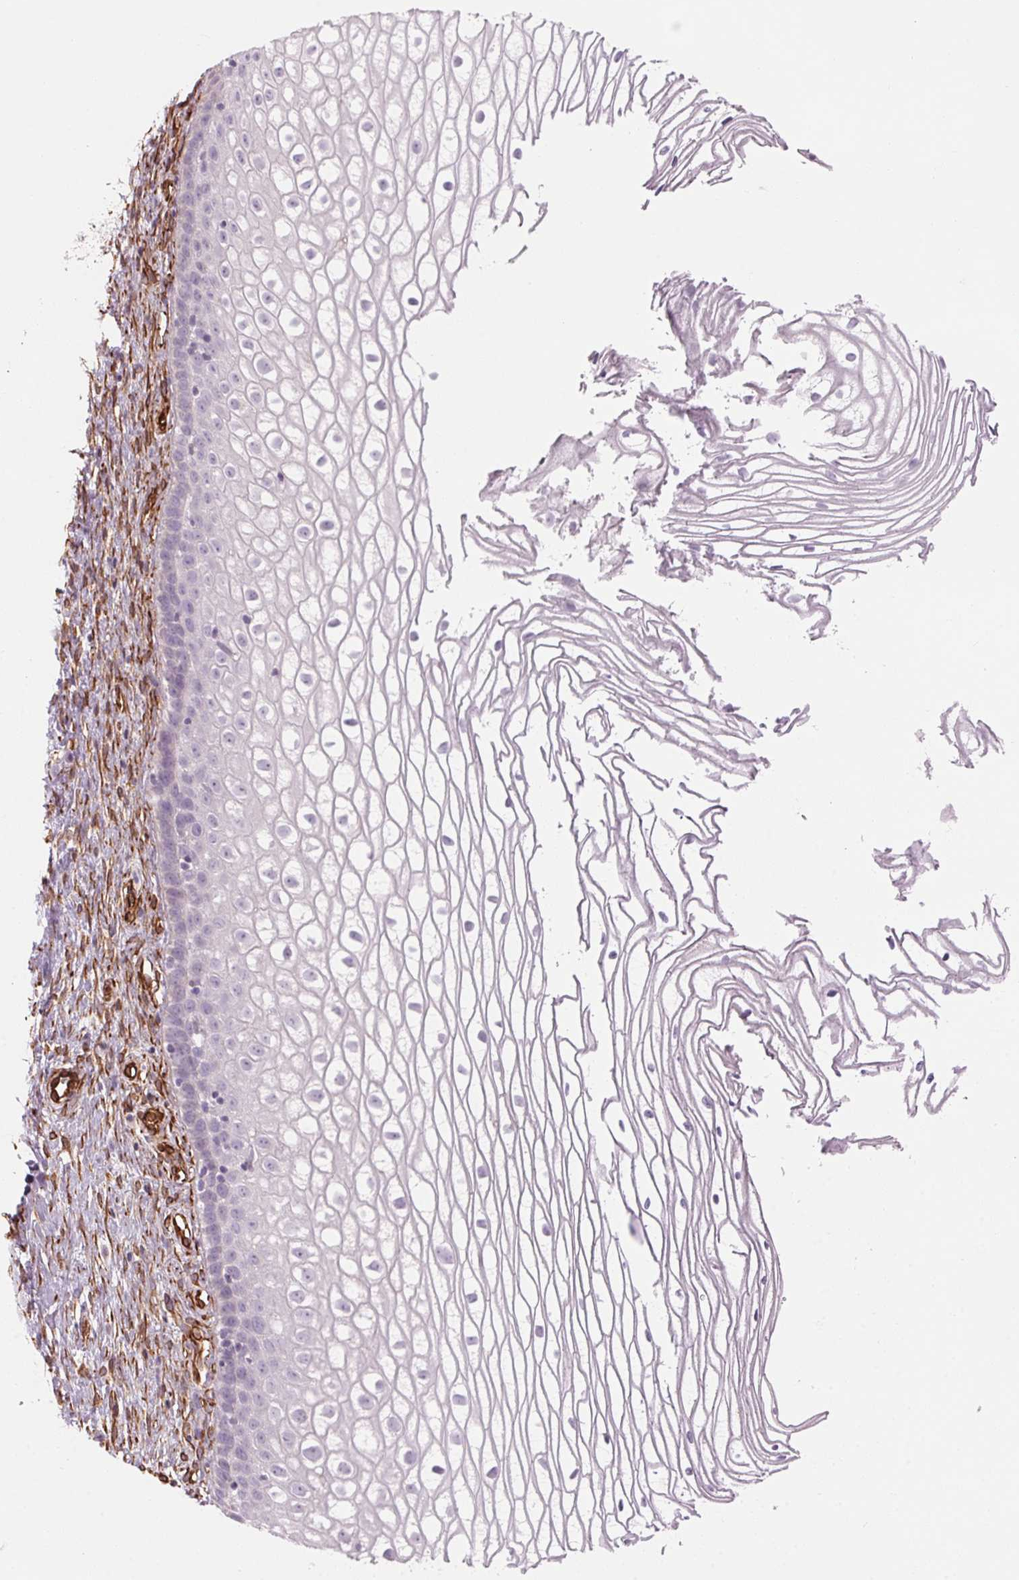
{"staining": {"intensity": "negative", "quantity": "none", "location": "none"}, "tissue": "cervix", "cell_type": "Glandular cells", "image_type": "normal", "snomed": [{"axis": "morphology", "description": "Normal tissue, NOS"}, {"axis": "topography", "description": "Cervix"}], "caption": "This is an IHC micrograph of normal human cervix. There is no expression in glandular cells.", "gene": "CLPS", "patient": {"sex": "female", "age": 40}}